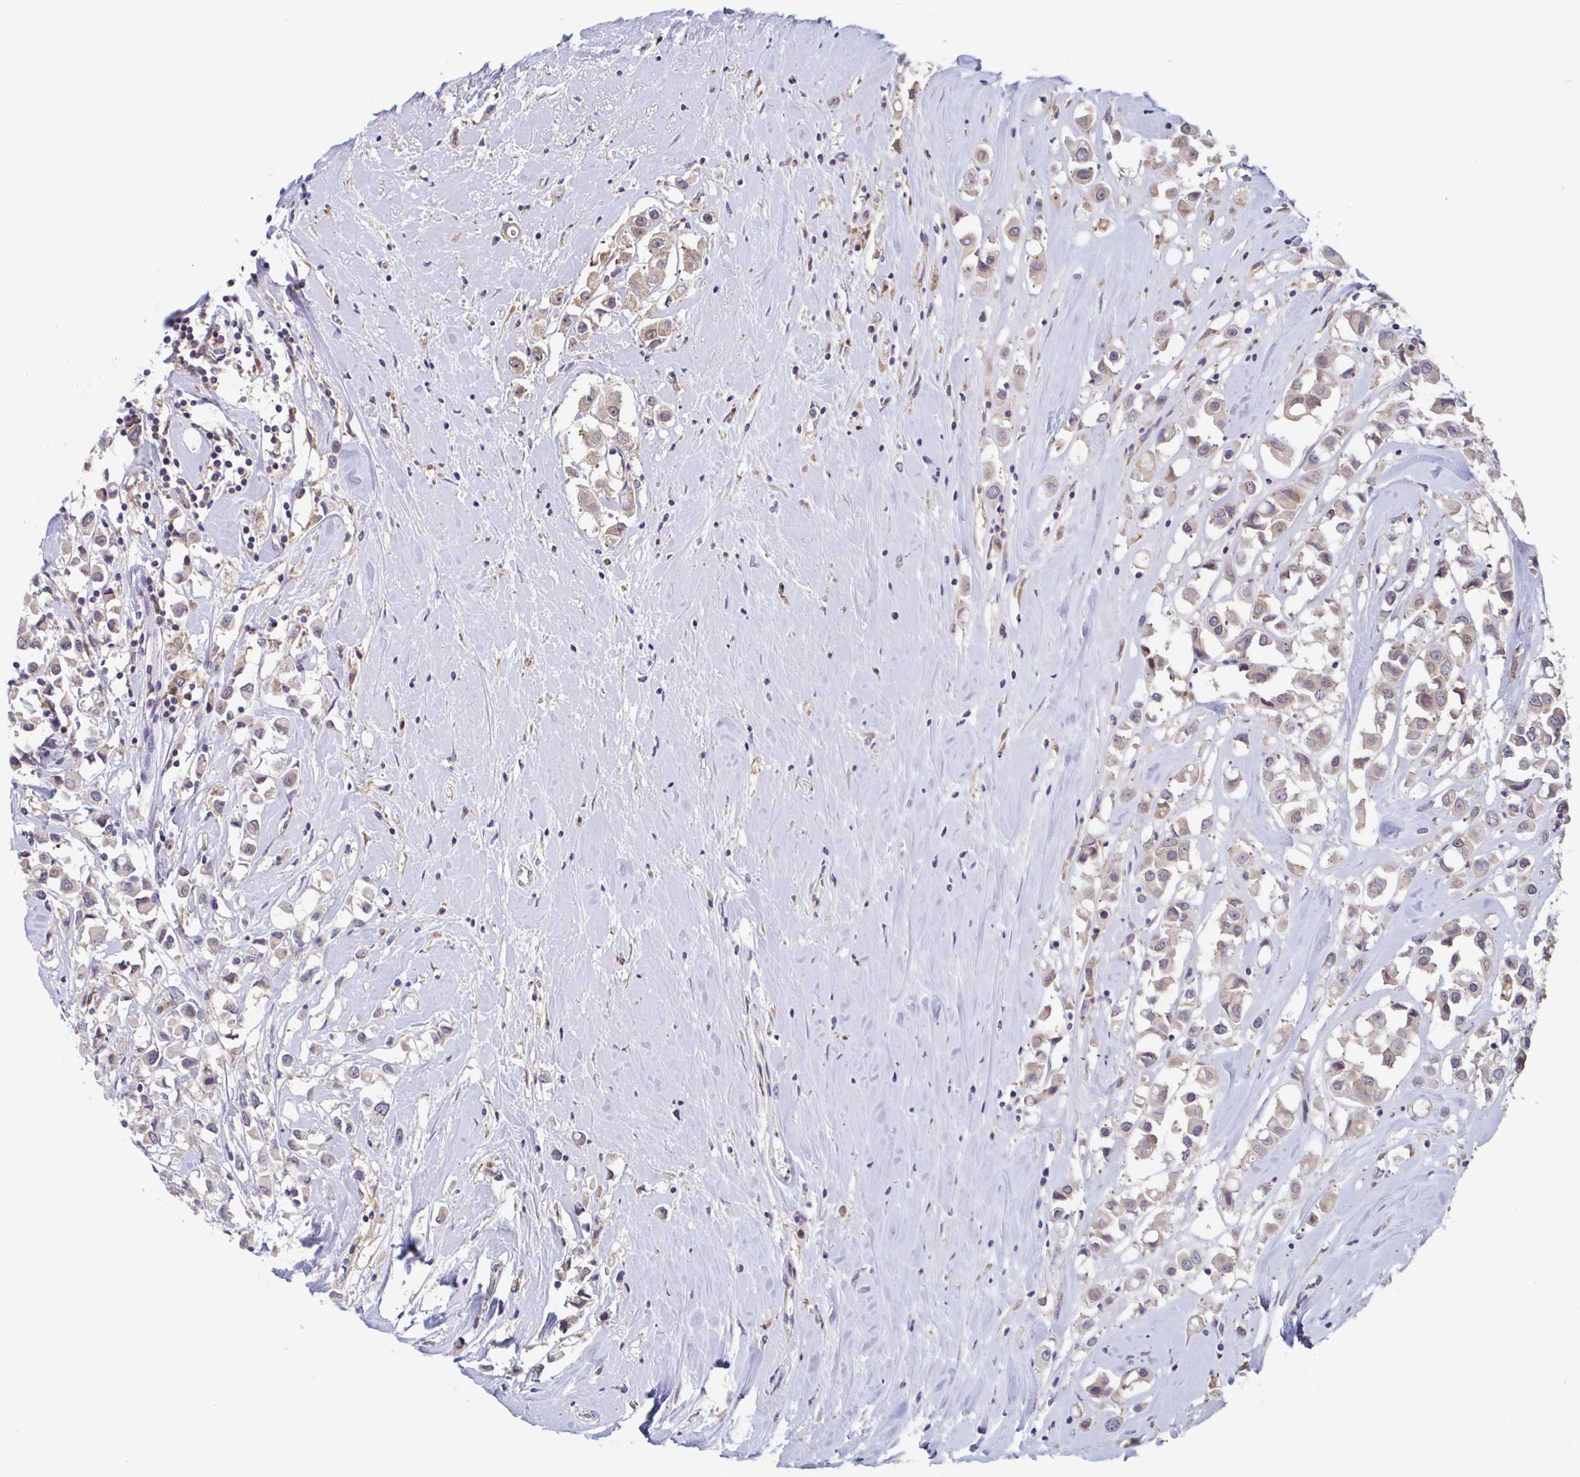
{"staining": {"intensity": "weak", "quantity": ">75%", "location": "cytoplasmic/membranous"}, "tissue": "breast cancer", "cell_type": "Tumor cells", "image_type": "cancer", "snomed": [{"axis": "morphology", "description": "Duct carcinoma"}, {"axis": "topography", "description": "Breast"}], "caption": "This photomicrograph reveals immunohistochemistry (IHC) staining of human invasive ductal carcinoma (breast), with low weak cytoplasmic/membranous expression in about >75% of tumor cells.", "gene": "SNX8", "patient": {"sex": "female", "age": 61}}